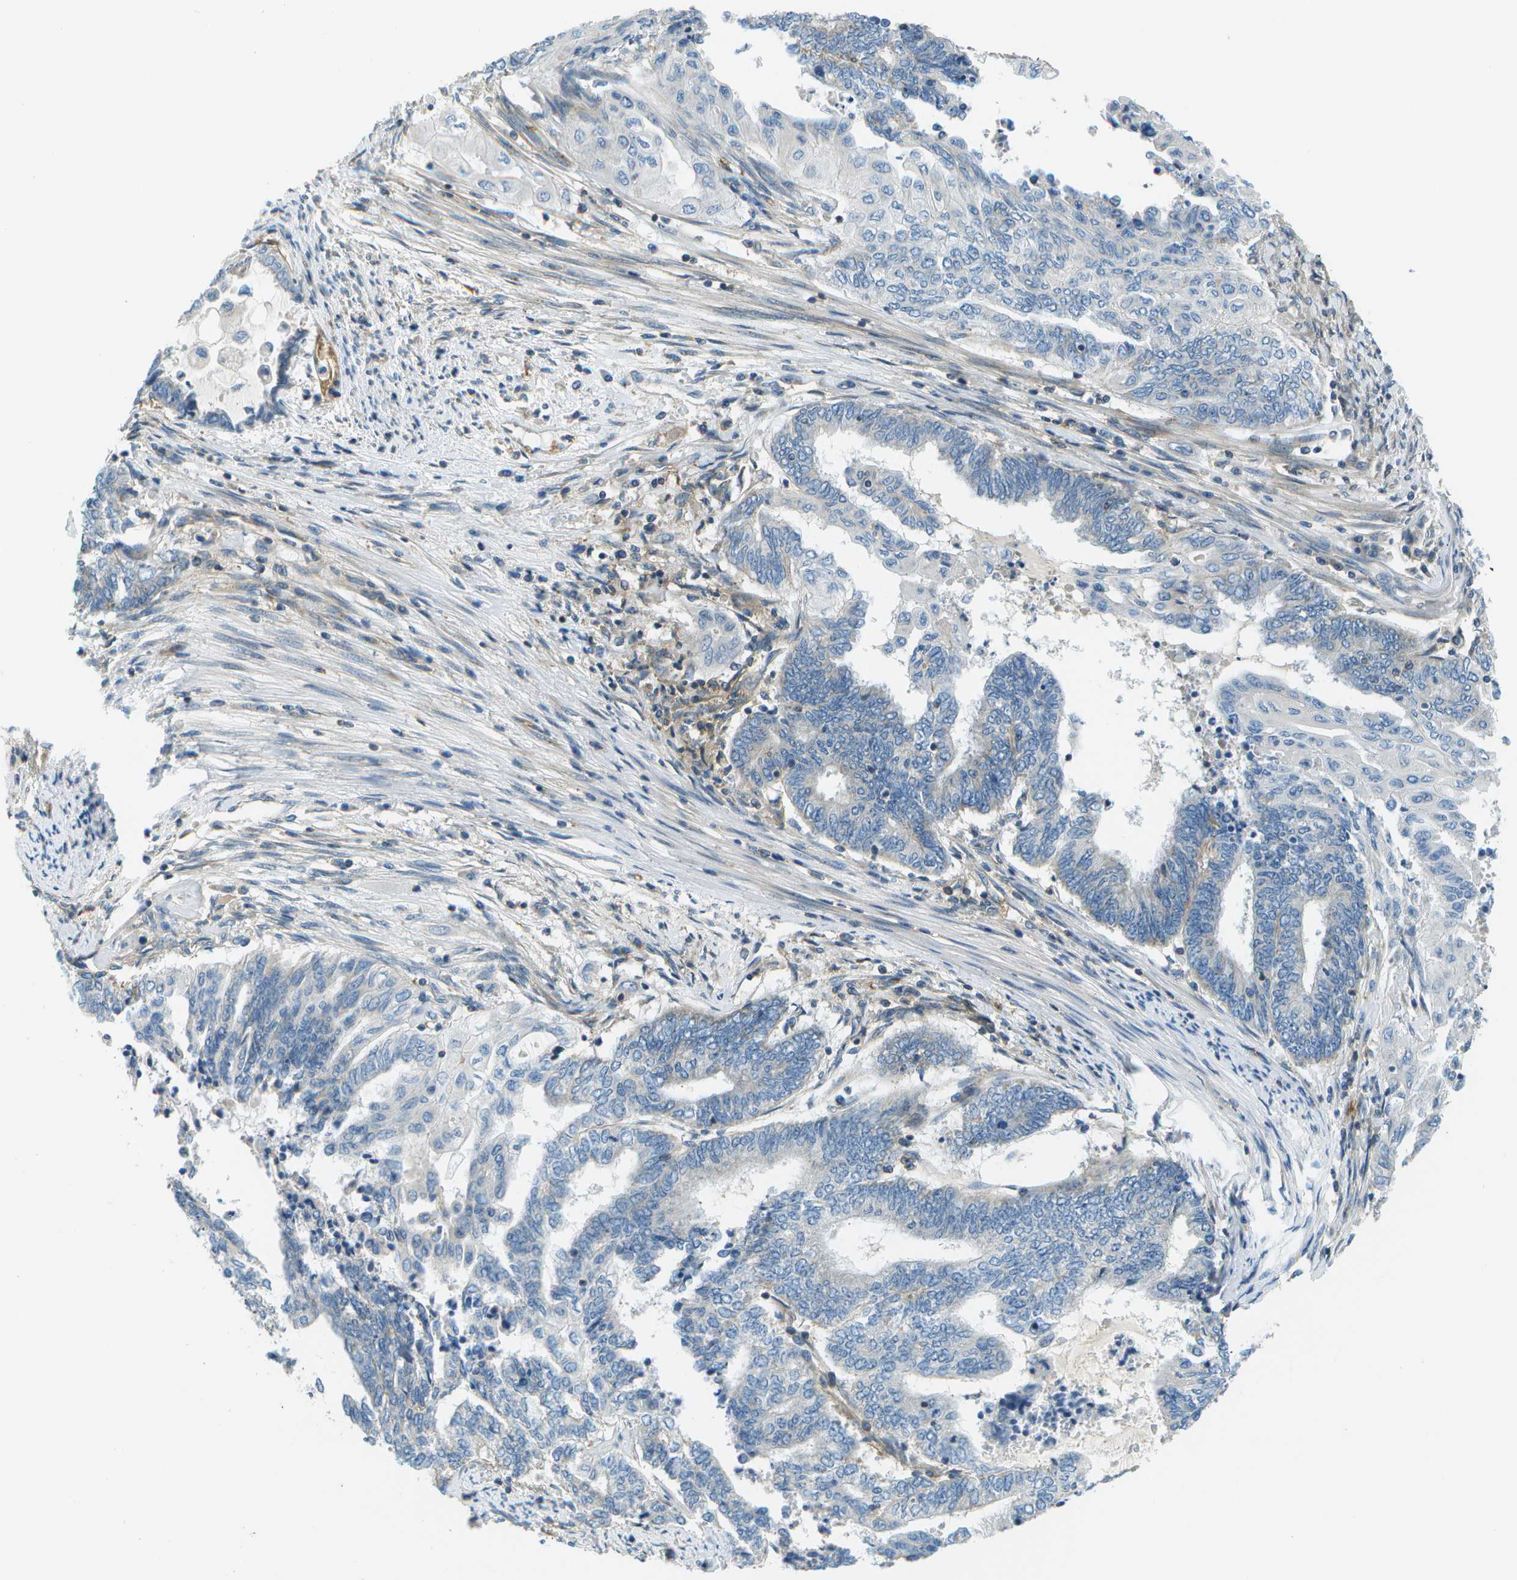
{"staining": {"intensity": "weak", "quantity": "<25%", "location": "cytoplasmic/membranous"}, "tissue": "endometrial cancer", "cell_type": "Tumor cells", "image_type": "cancer", "snomed": [{"axis": "morphology", "description": "Adenocarcinoma, NOS"}, {"axis": "topography", "description": "Uterus"}, {"axis": "topography", "description": "Endometrium"}], "caption": "Immunohistochemical staining of human endometrial cancer demonstrates no significant staining in tumor cells. (DAB IHC with hematoxylin counter stain).", "gene": "CTIF", "patient": {"sex": "female", "age": 70}}